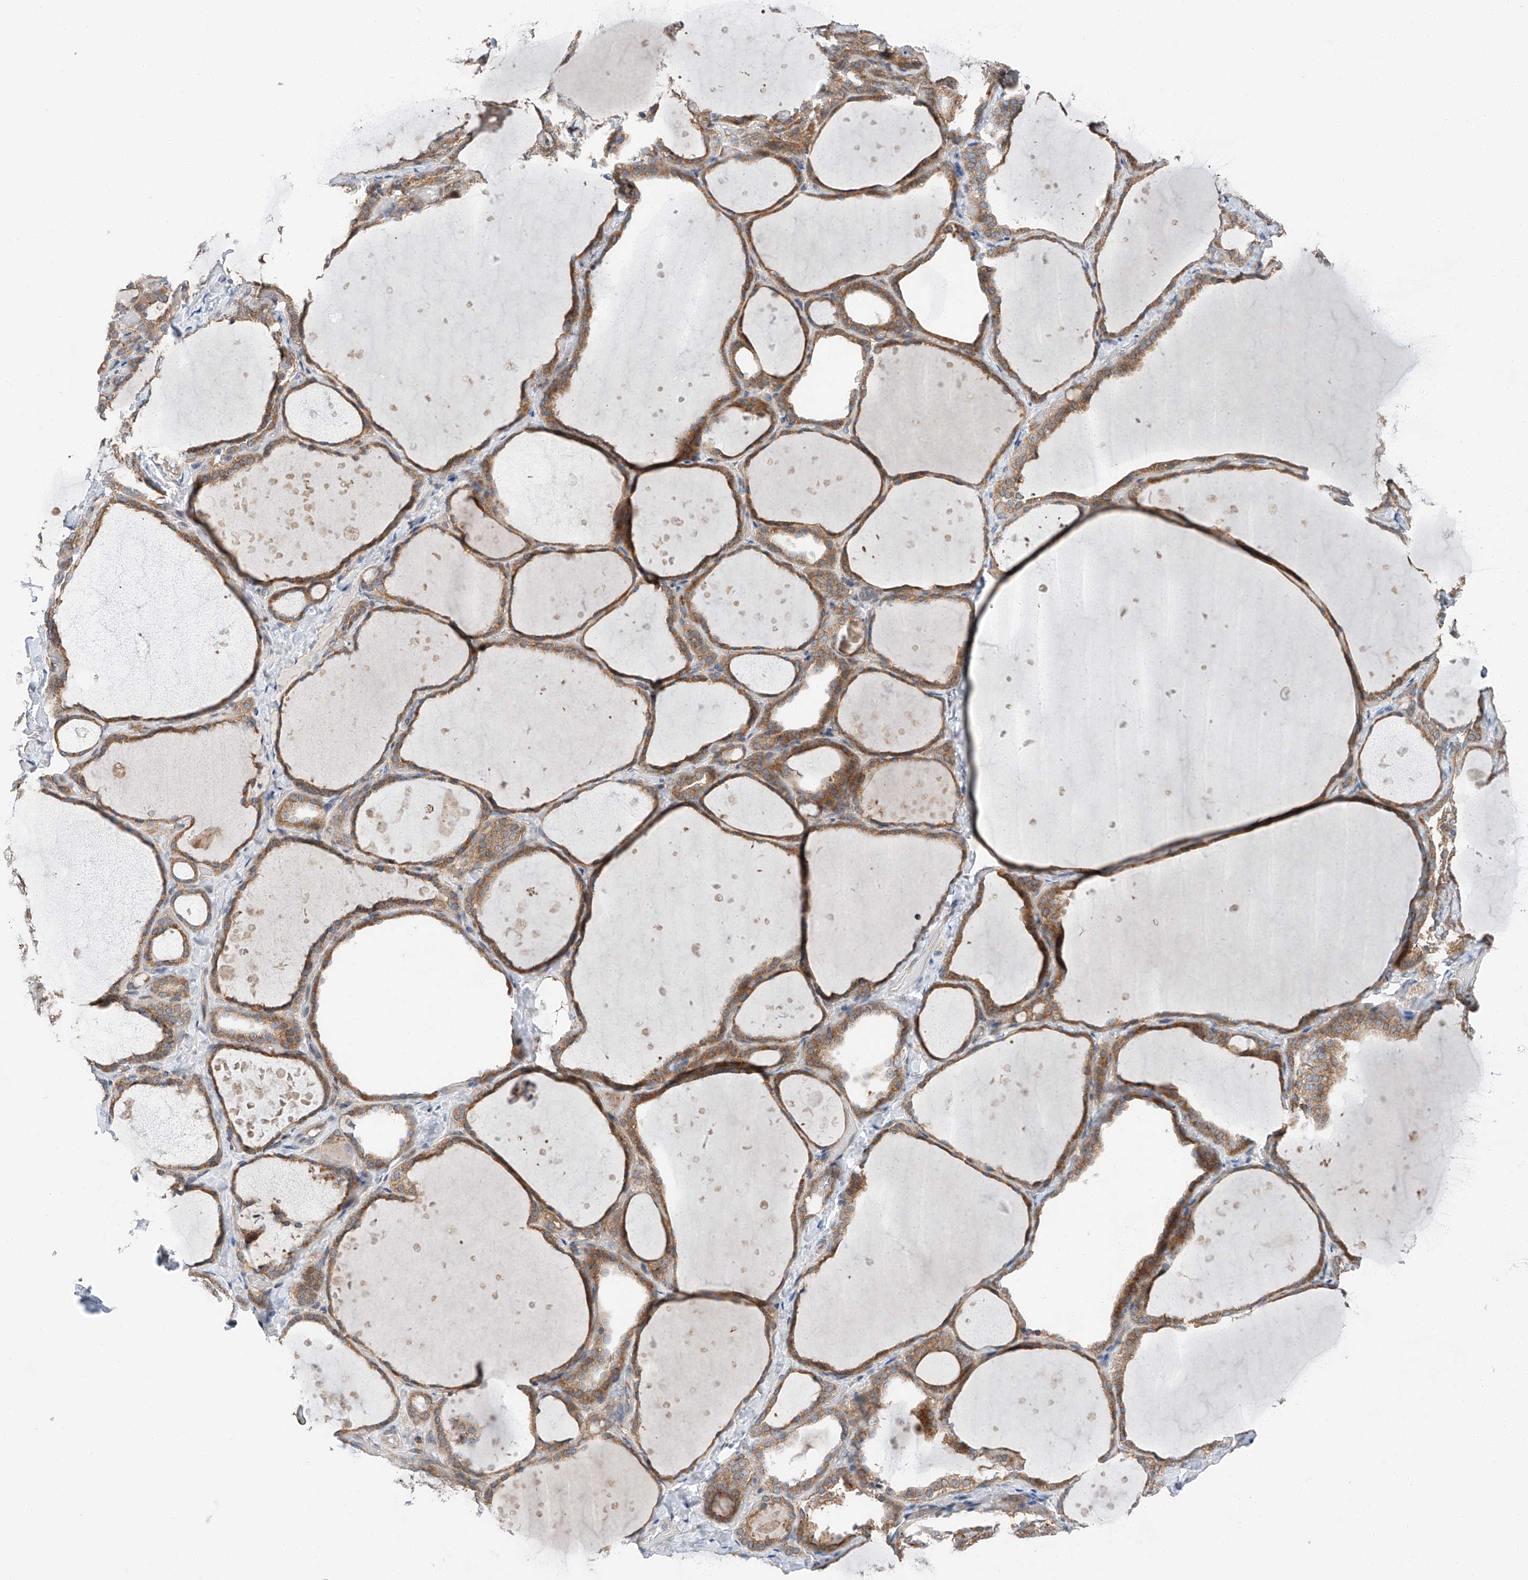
{"staining": {"intensity": "moderate", "quantity": ">75%", "location": "cytoplasmic/membranous"}, "tissue": "thyroid gland", "cell_type": "Glandular cells", "image_type": "normal", "snomed": [{"axis": "morphology", "description": "Normal tissue, NOS"}, {"axis": "topography", "description": "Thyroid gland"}], "caption": "High-magnification brightfield microscopy of normal thyroid gland stained with DAB (brown) and counterstained with hematoxylin (blue). glandular cells exhibit moderate cytoplasmic/membranous expression is appreciated in about>75% of cells. (Brightfield microscopy of DAB IHC at high magnification).", "gene": "ZC3H15", "patient": {"sex": "female", "age": 44}}